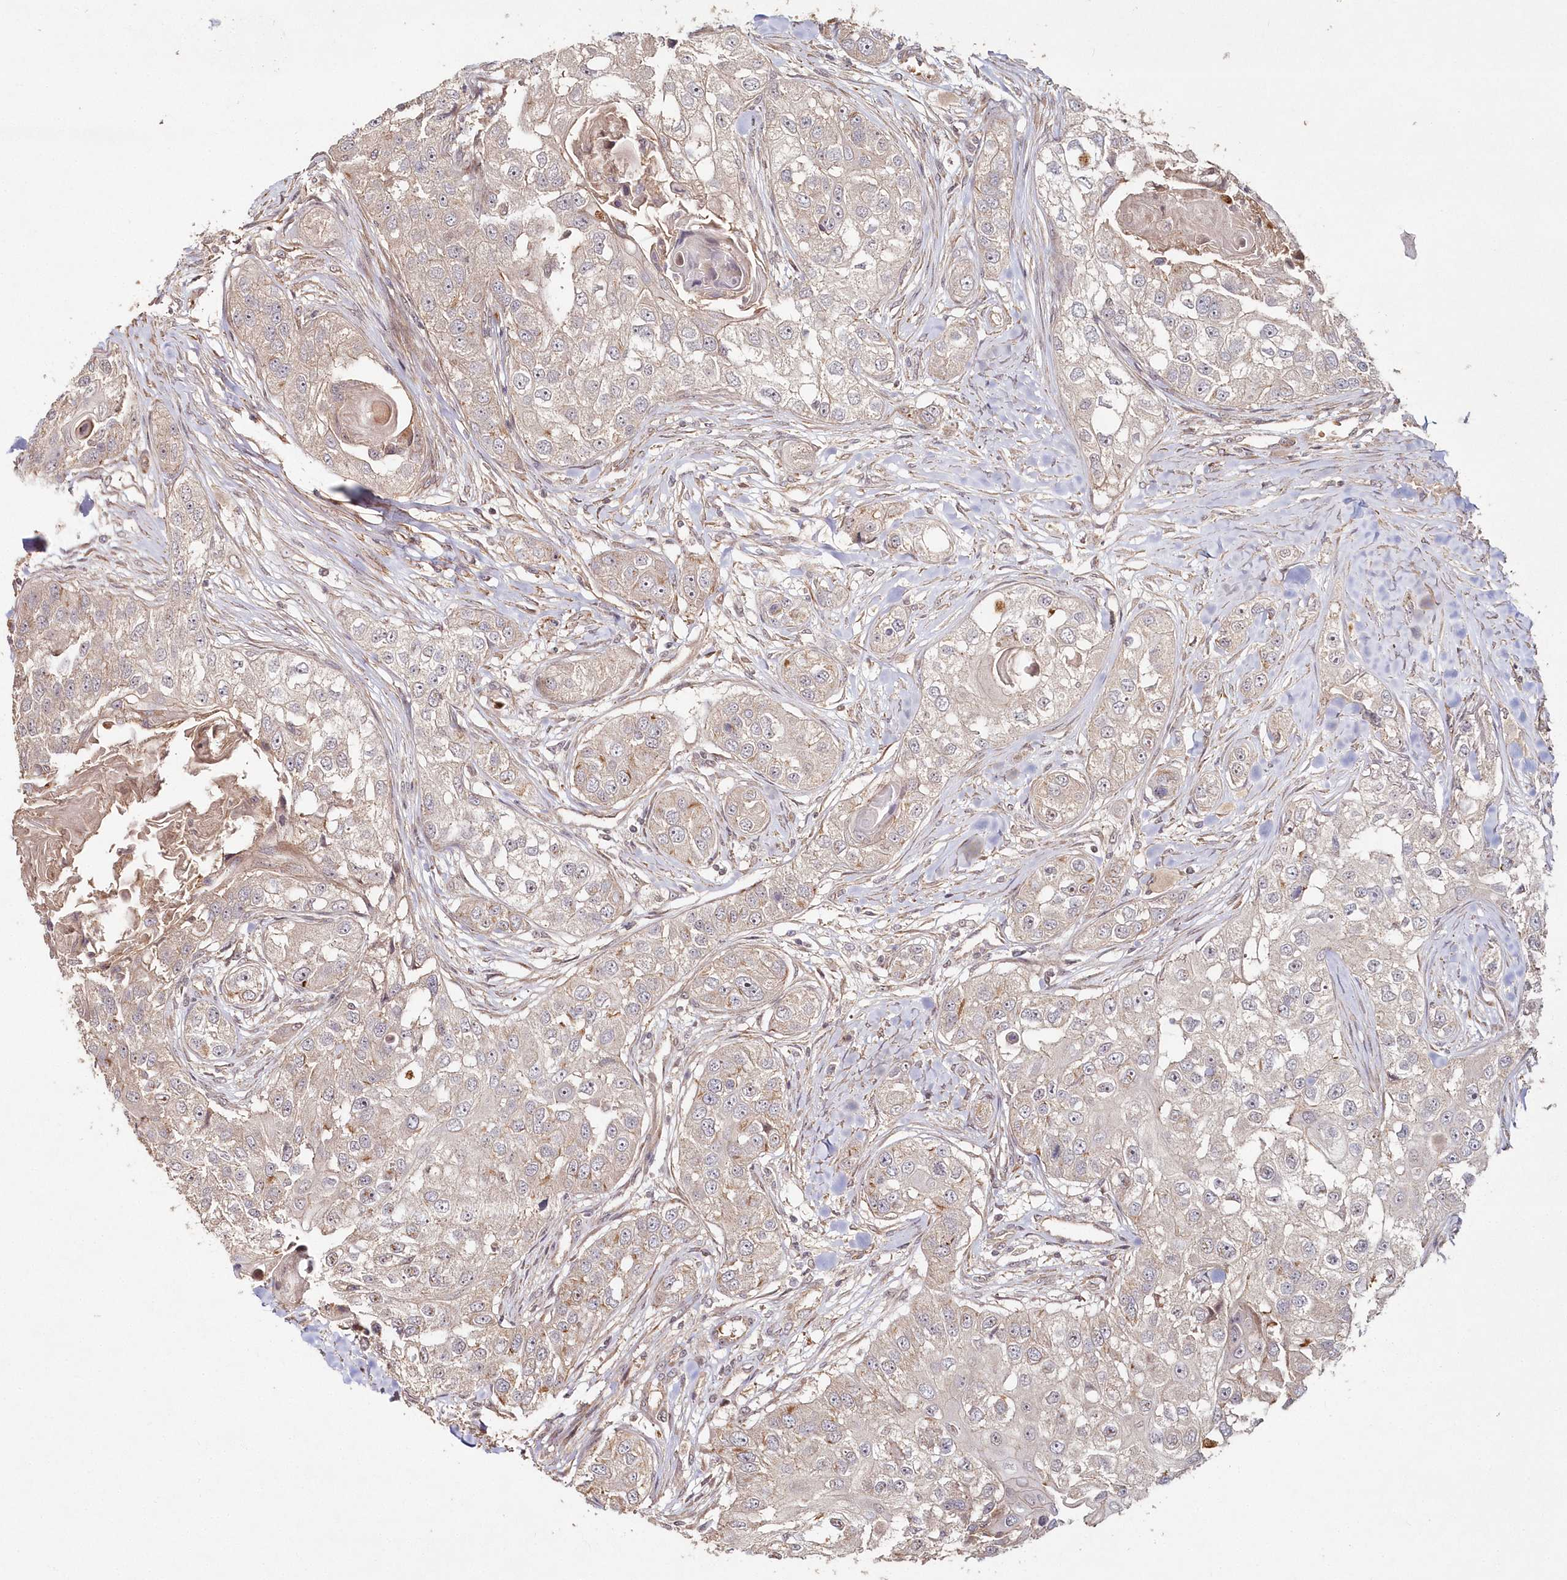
{"staining": {"intensity": "weak", "quantity": ">75%", "location": "cytoplasmic/membranous"}, "tissue": "head and neck cancer", "cell_type": "Tumor cells", "image_type": "cancer", "snomed": [{"axis": "morphology", "description": "Normal tissue, NOS"}, {"axis": "morphology", "description": "Squamous cell carcinoma, NOS"}, {"axis": "topography", "description": "Skeletal muscle"}, {"axis": "topography", "description": "Head-Neck"}], "caption": "Human squamous cell carcinoma (head and neck) stained for a protein (brown) shows weak cytoplasmic/membranous positive positivity in about >75% of tumor cells.", "gene": "HYCC2", "patient": {"sex": "male", "age": 51}}